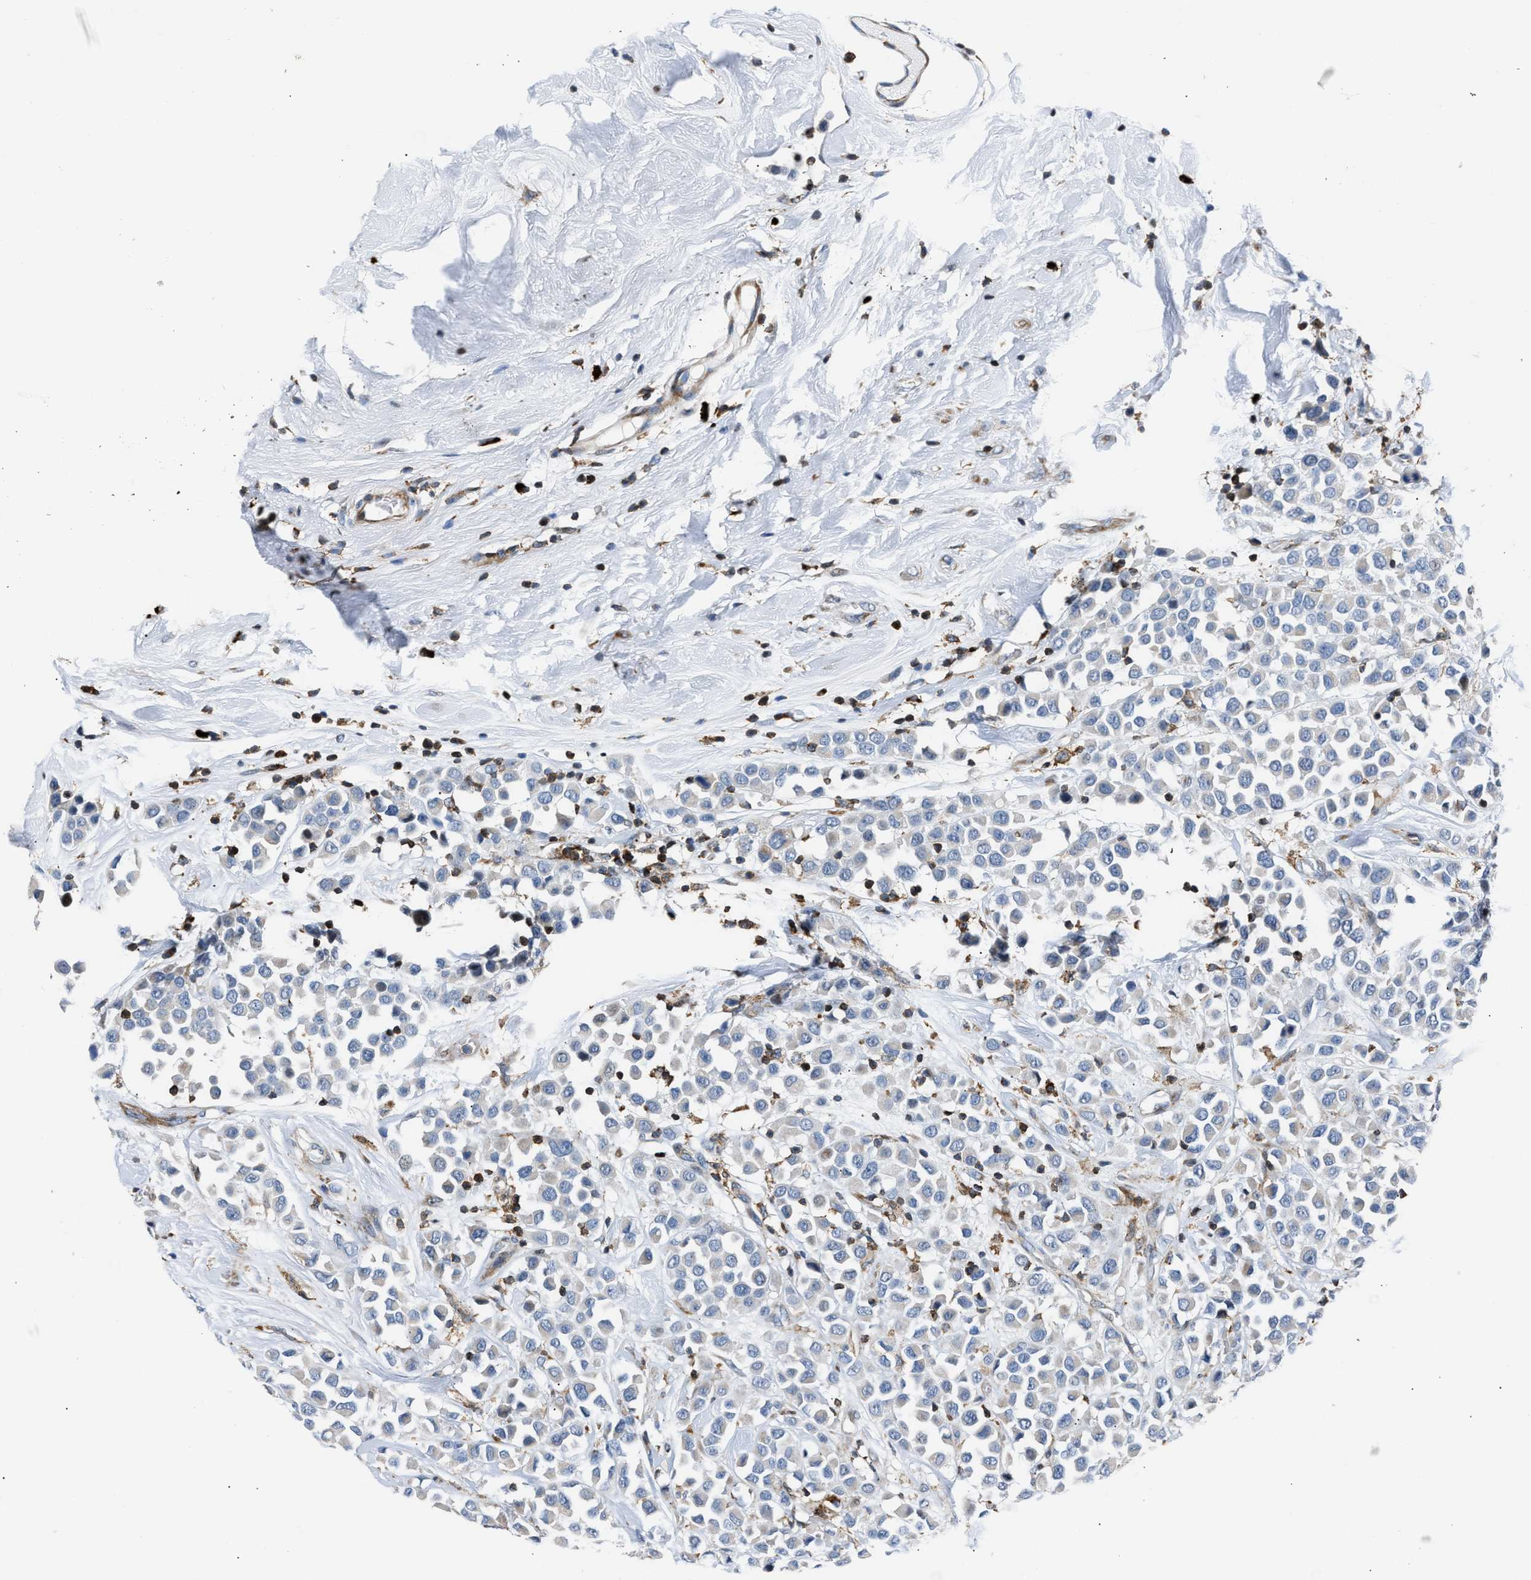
{"staining": {"intensity": "negative", "quantity": "none", "location": "none"}, "tissue": "breast cancer", "cell_type": "Tumor cells", "image_type": "cancer", "snomed": [{"axis": "morphology", "description": "Duct carcinoma"}, {"axis": "topography", "description": "Breast"}], "caption": "Tumor cells show no significant staining in breast cancer.", "gene": "ATP9A", "patient": {"sex": "female", "age": 61}}